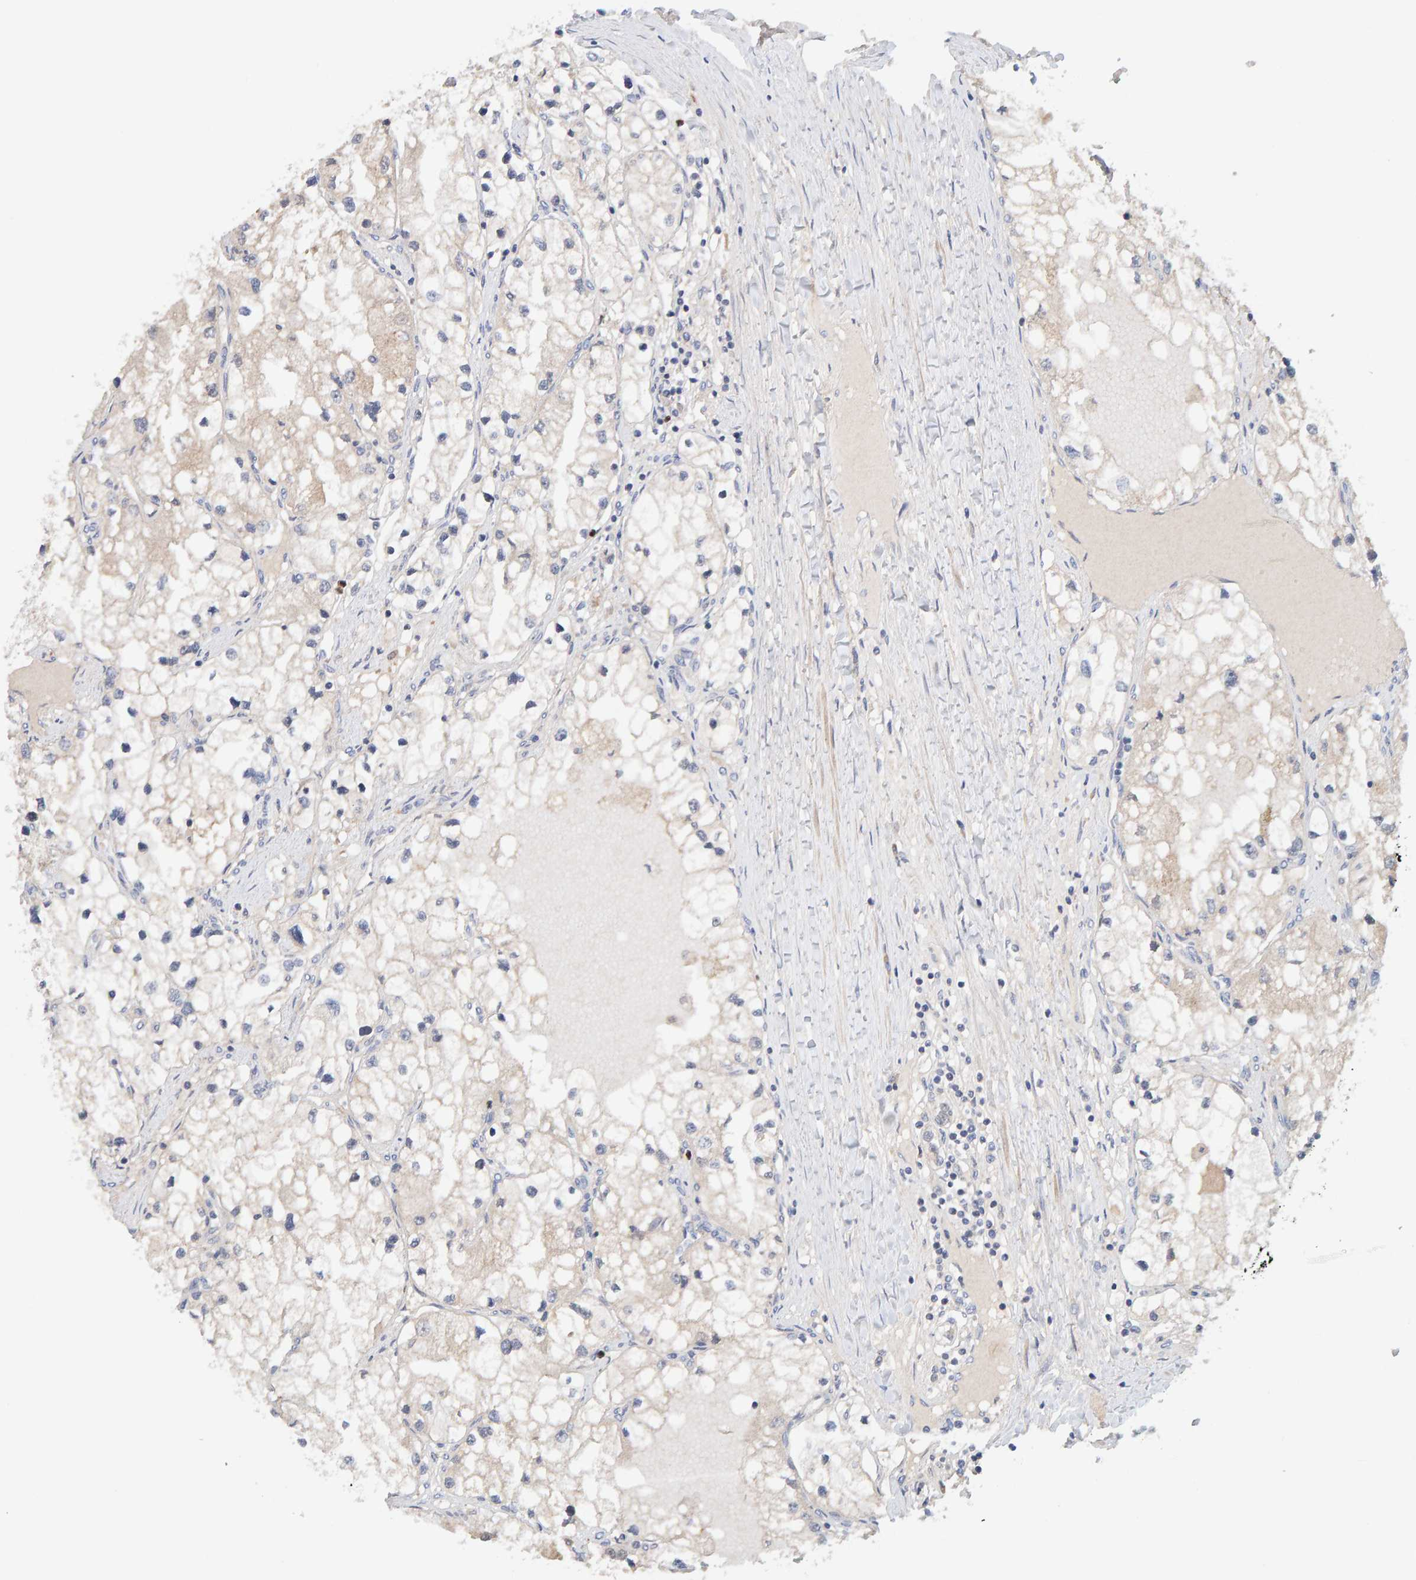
{"staining": {"intensity": "negative", "quantity": "none", "location": "none"}, "tissue": "renal cancer", "cell_type": "Tumor cells", "image_type": "cancer", "snomed": [{"axis": "morphology", "description": "Adenocarcinoma, NOS"}, {"axis": "topography", "description": "Kidney"}], "caption": "DAB immunohistochemical staining of human adenocarcinoma (renal) shows no significant positivity in tumor cells.", "gene": "TATDN1", "patient": {"sex": "male", "age": 68}}